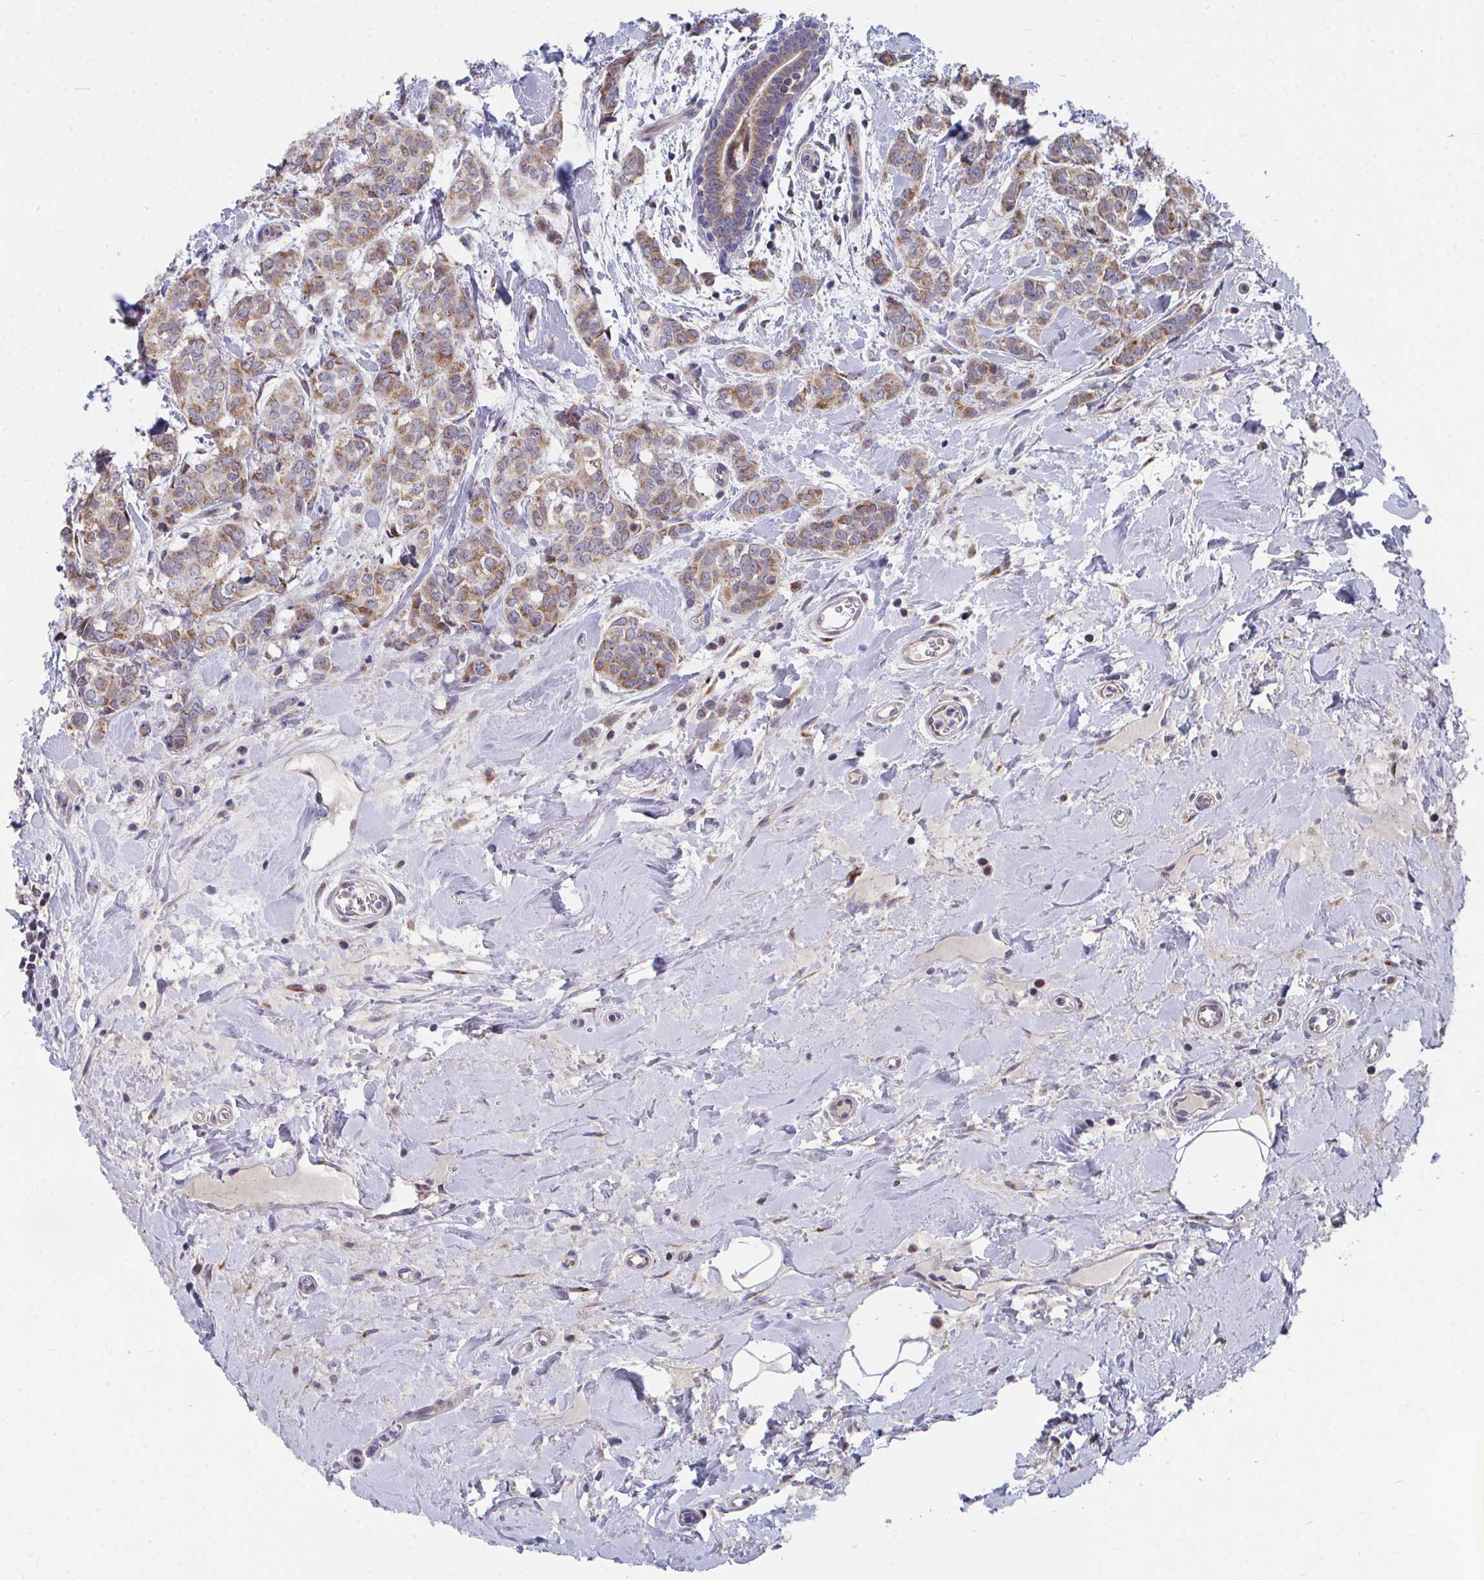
{"staining": {"intensity": "moderate", "quantity": ">75%", "location": "cytoplasmic/membranous"}, "tissue": "breast cancer", "cell_type": "Tumor cells", "image_type": "cancer", "snomed": [{"axis": "morphology", "description": "Duct carcinoma"}, {"axis": "topography", "description": "Breast"}], "caption": "A brown stain highlights moderate cytoplasmic/membranous positivity of a protein in intraductal carcinoma (breast) tumor cells.", "gene": "PEX3", "patient": {"sex": "female", "age": 61}}